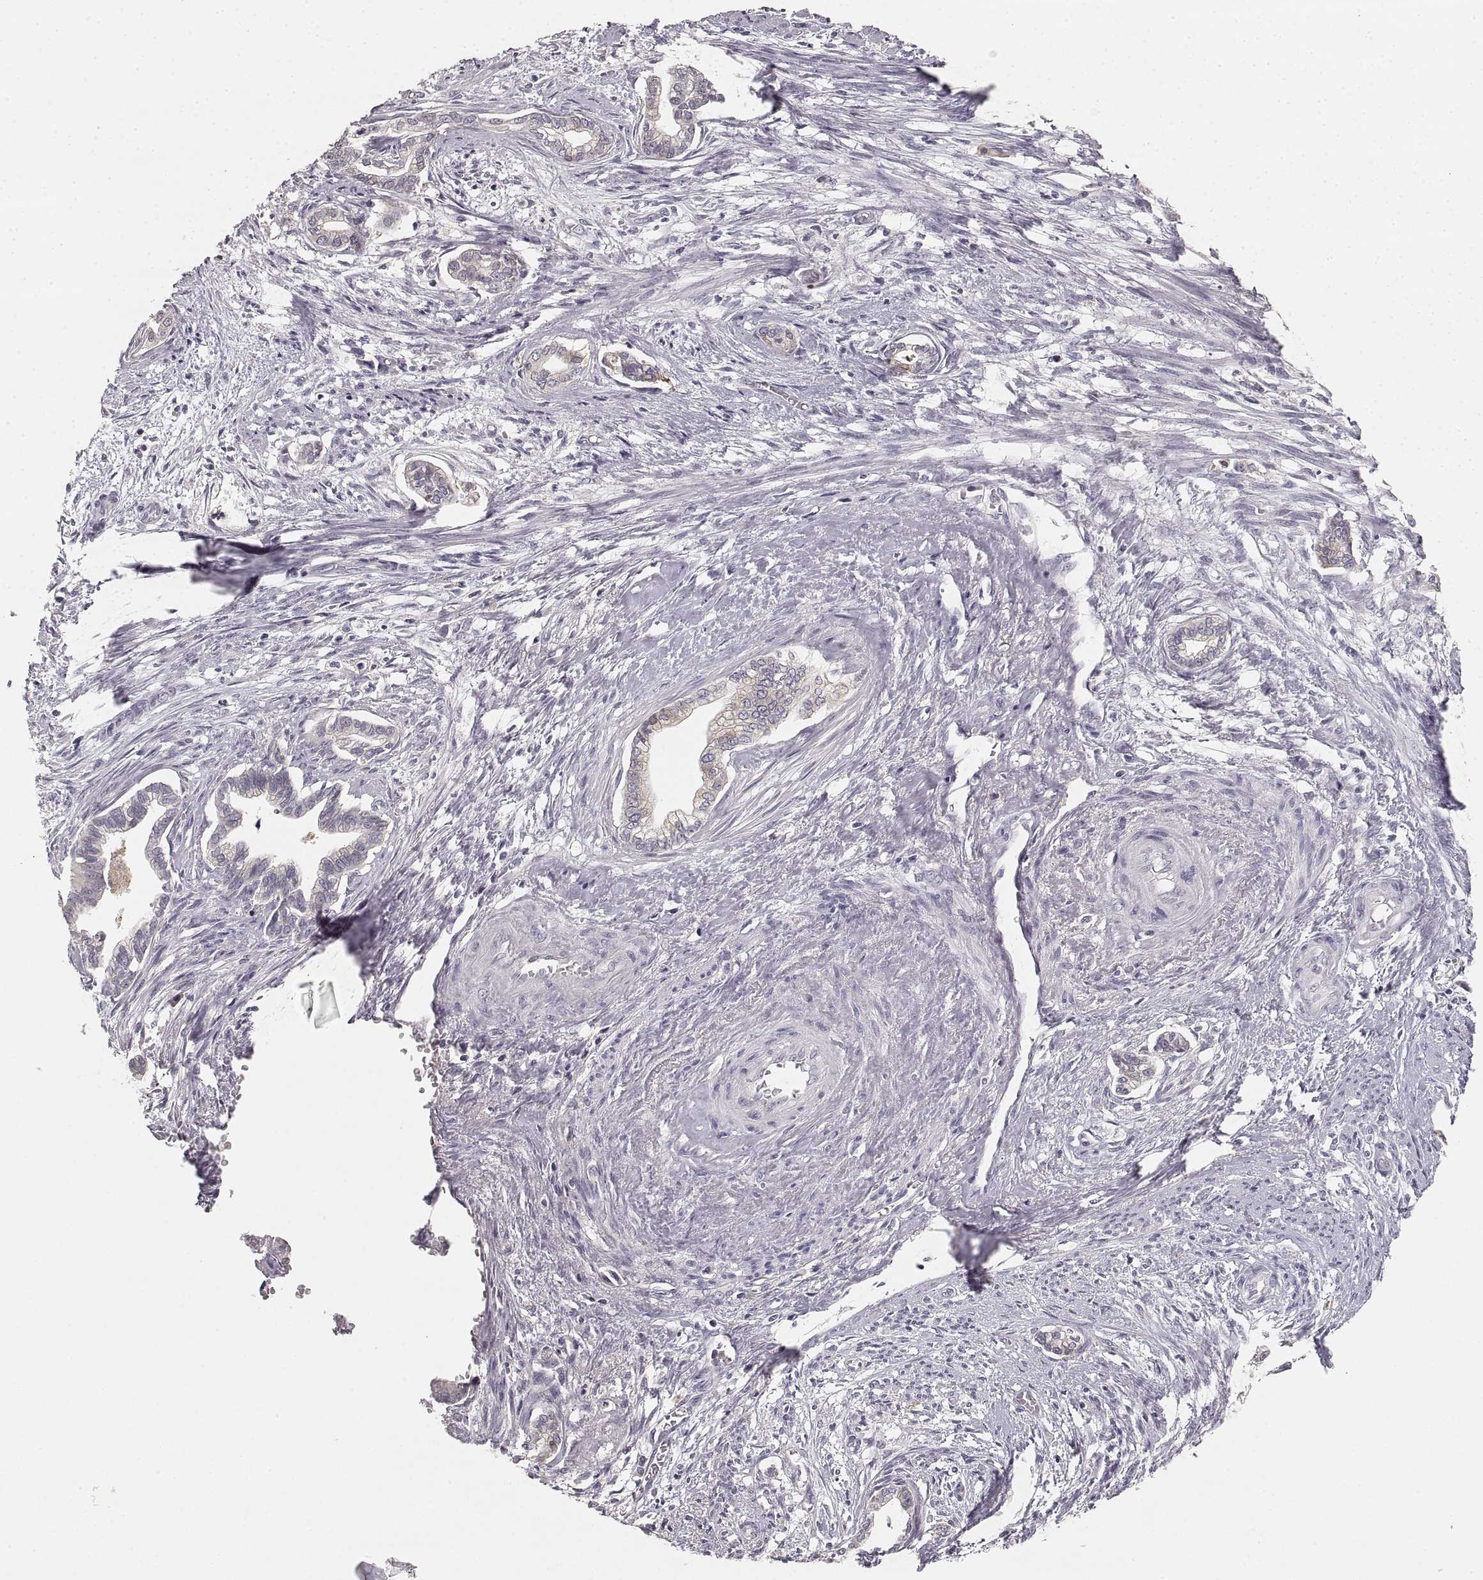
{"staining": {"intensity": "negative", "quantity": "none", "location": "none"}, "tissue": "cervical cancer", "cell_type": "Tumor cells", "image_type": "cancer", "snomed": [{"axis": "morphology", "description": "Adenocarcinoma, NOS"}, {"axis": "topography", "description": "Cervix"}], "caption": "DAB (3,3'-diaminobenzidine) immunohistochemical staining of human cervical cancer displays no significant positivity in tumor cells.", "gene": "RUNDC3A", "patient": {"sex": "female", "age": 62}}